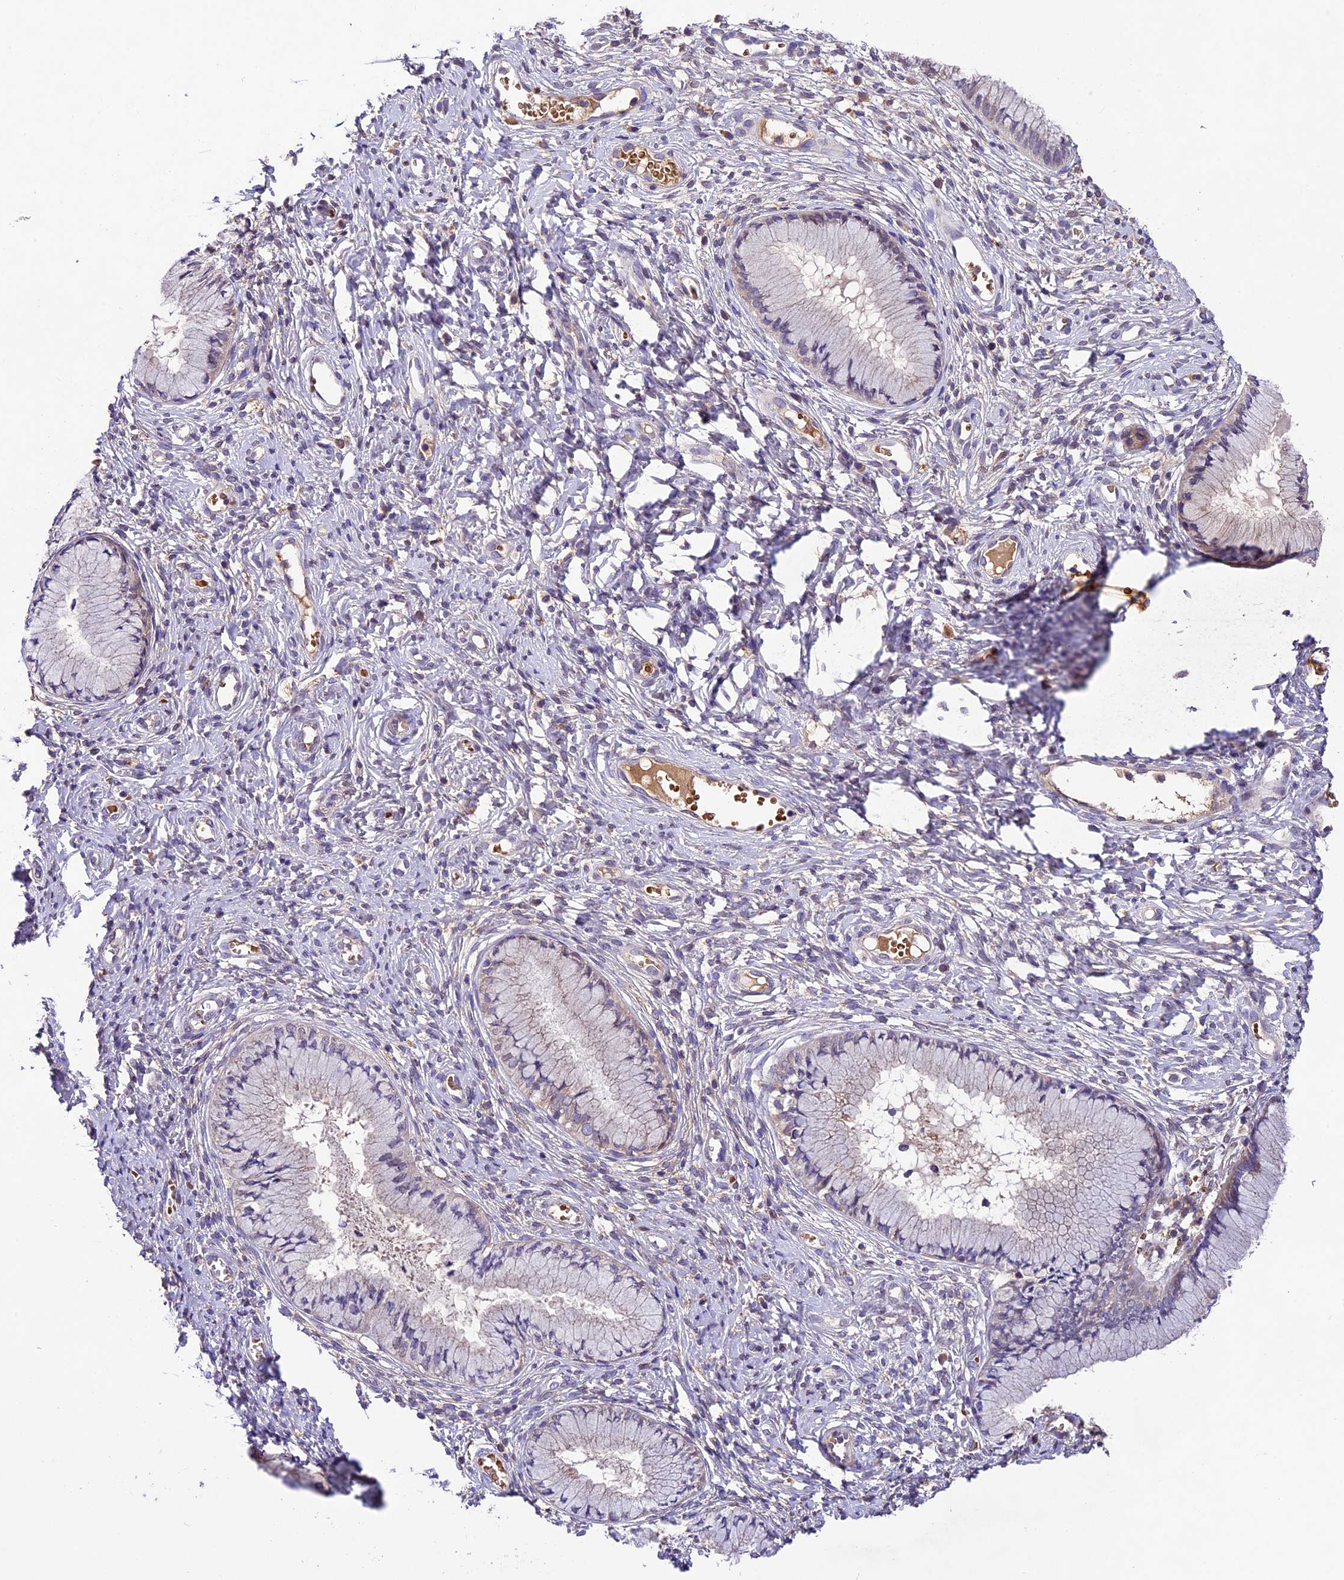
{"staining": {"intensity": "negative", "quantity": "none", "location": "none"}, "tissue": "cervix", "cell_type": "Glandular cells", "image_type": "normal", "snomed": [{"axis": "morphology", "description": "Normal tissue, NOS"}, {"axis": "topography", "description": "Cervix"}], "caption": "The image reveals no significant positivity in glandular cells of cervix. Brightfield microscopy of immunohistochemistry (IHC) stained with DAB (3,3'-diaminobenzidine) (brown) and hematoxylin (blue), captured at high magnification.", "gene": "CILP2", "patient": {"sex": "female", "age": 42}}